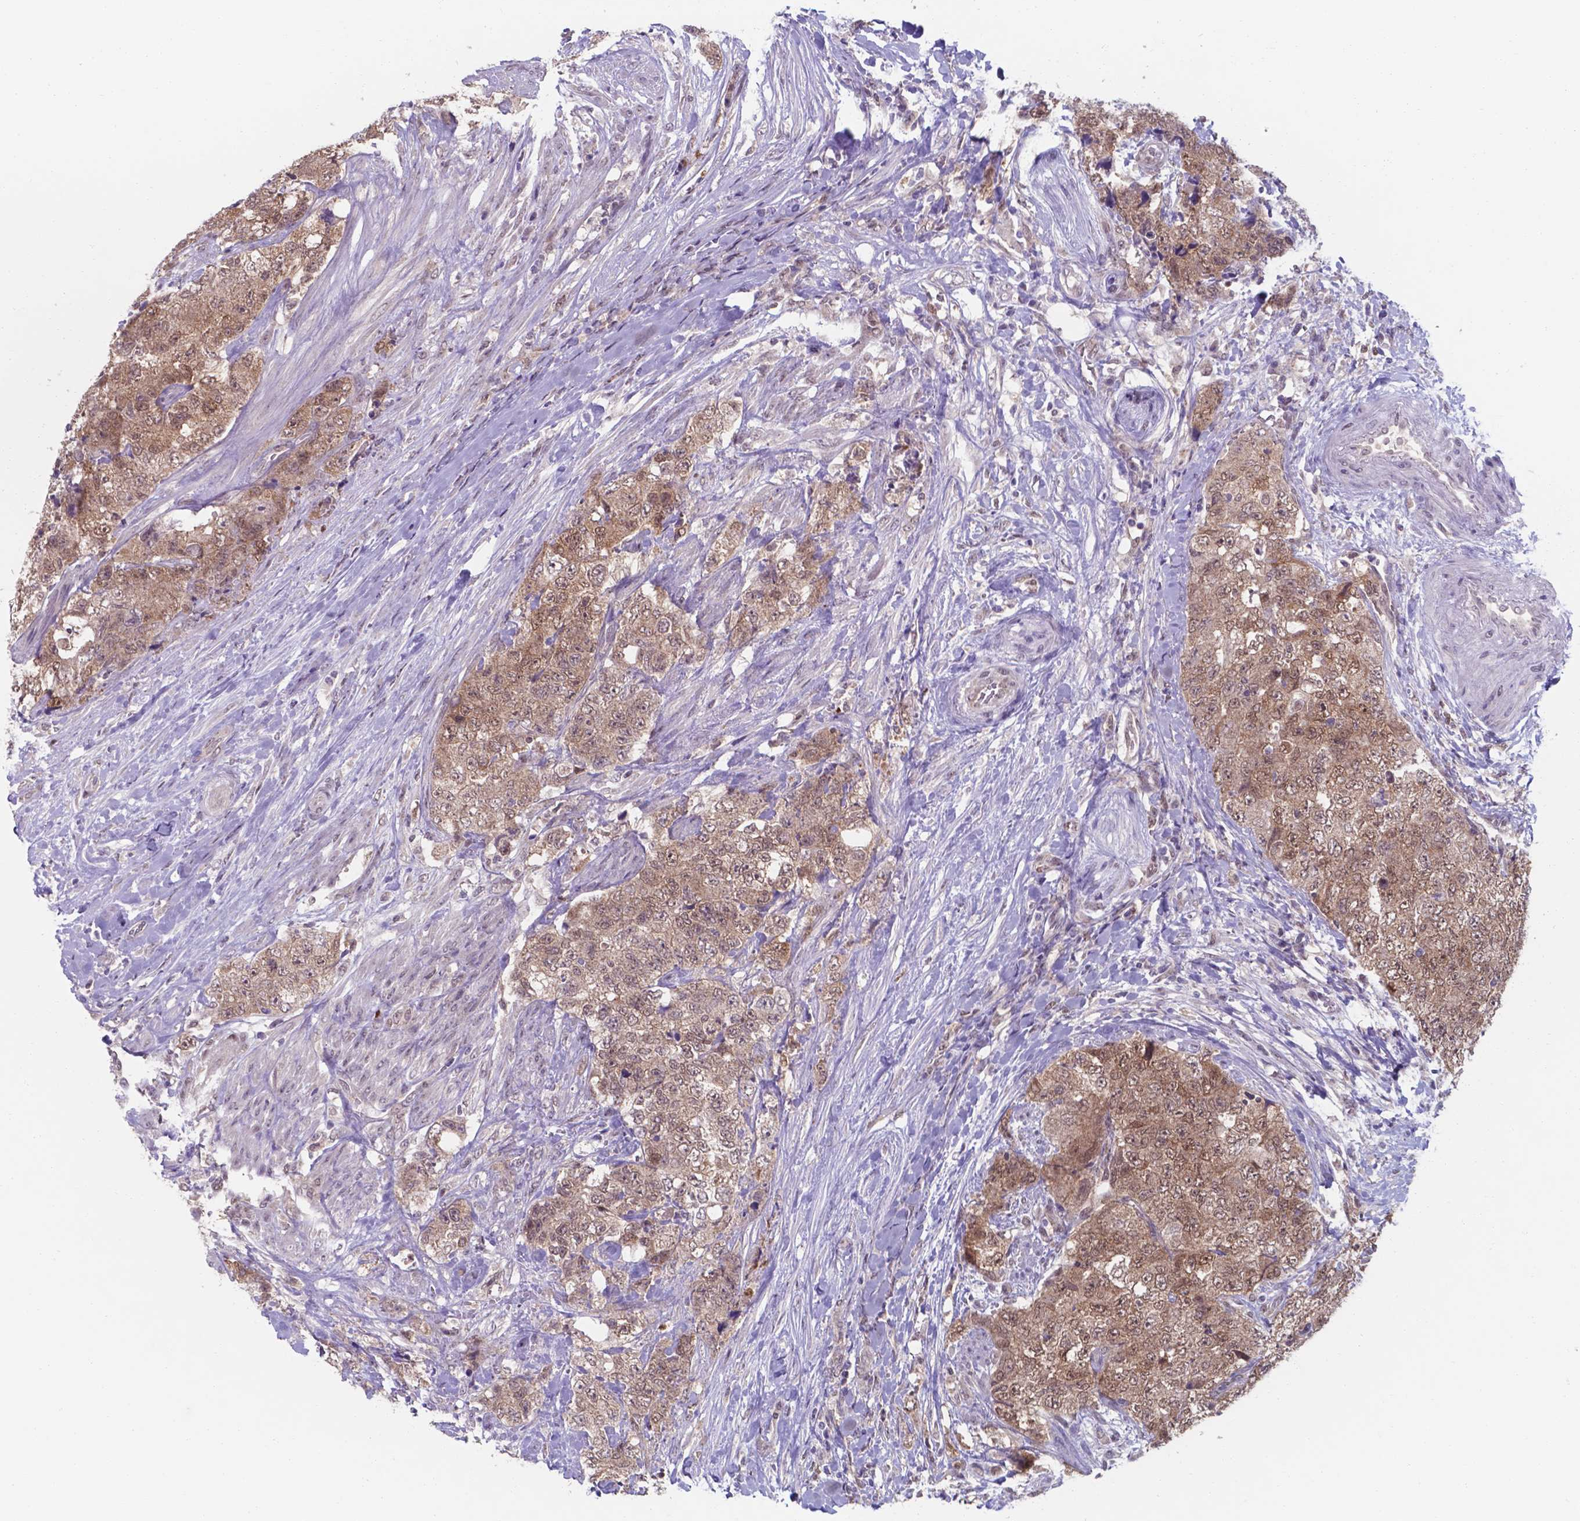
{"staining": {"intensity": "weak", "quantity": ">75%", "location": "cytoplasmic/membranous,nuclear"}, "tissue": "urothelial cancer", "cell_type": "Tumor cells", "image_type": "cancer", "snomed": [{"axis": "morphology", "description": "Urothelial carcinoma, High grade"}, {"axis": "topography", "description": "Urinary bladder"}], "caption": "About >75% of tumor cells in urothelial carcinoma (high-grade) exhibit weak cytoplasmic/membranous and nuclear protein expression as visualized by brown immunohistochemical staining.", "gene": "UBE2E2", "patient": {"sex": "female", "age": 78}}